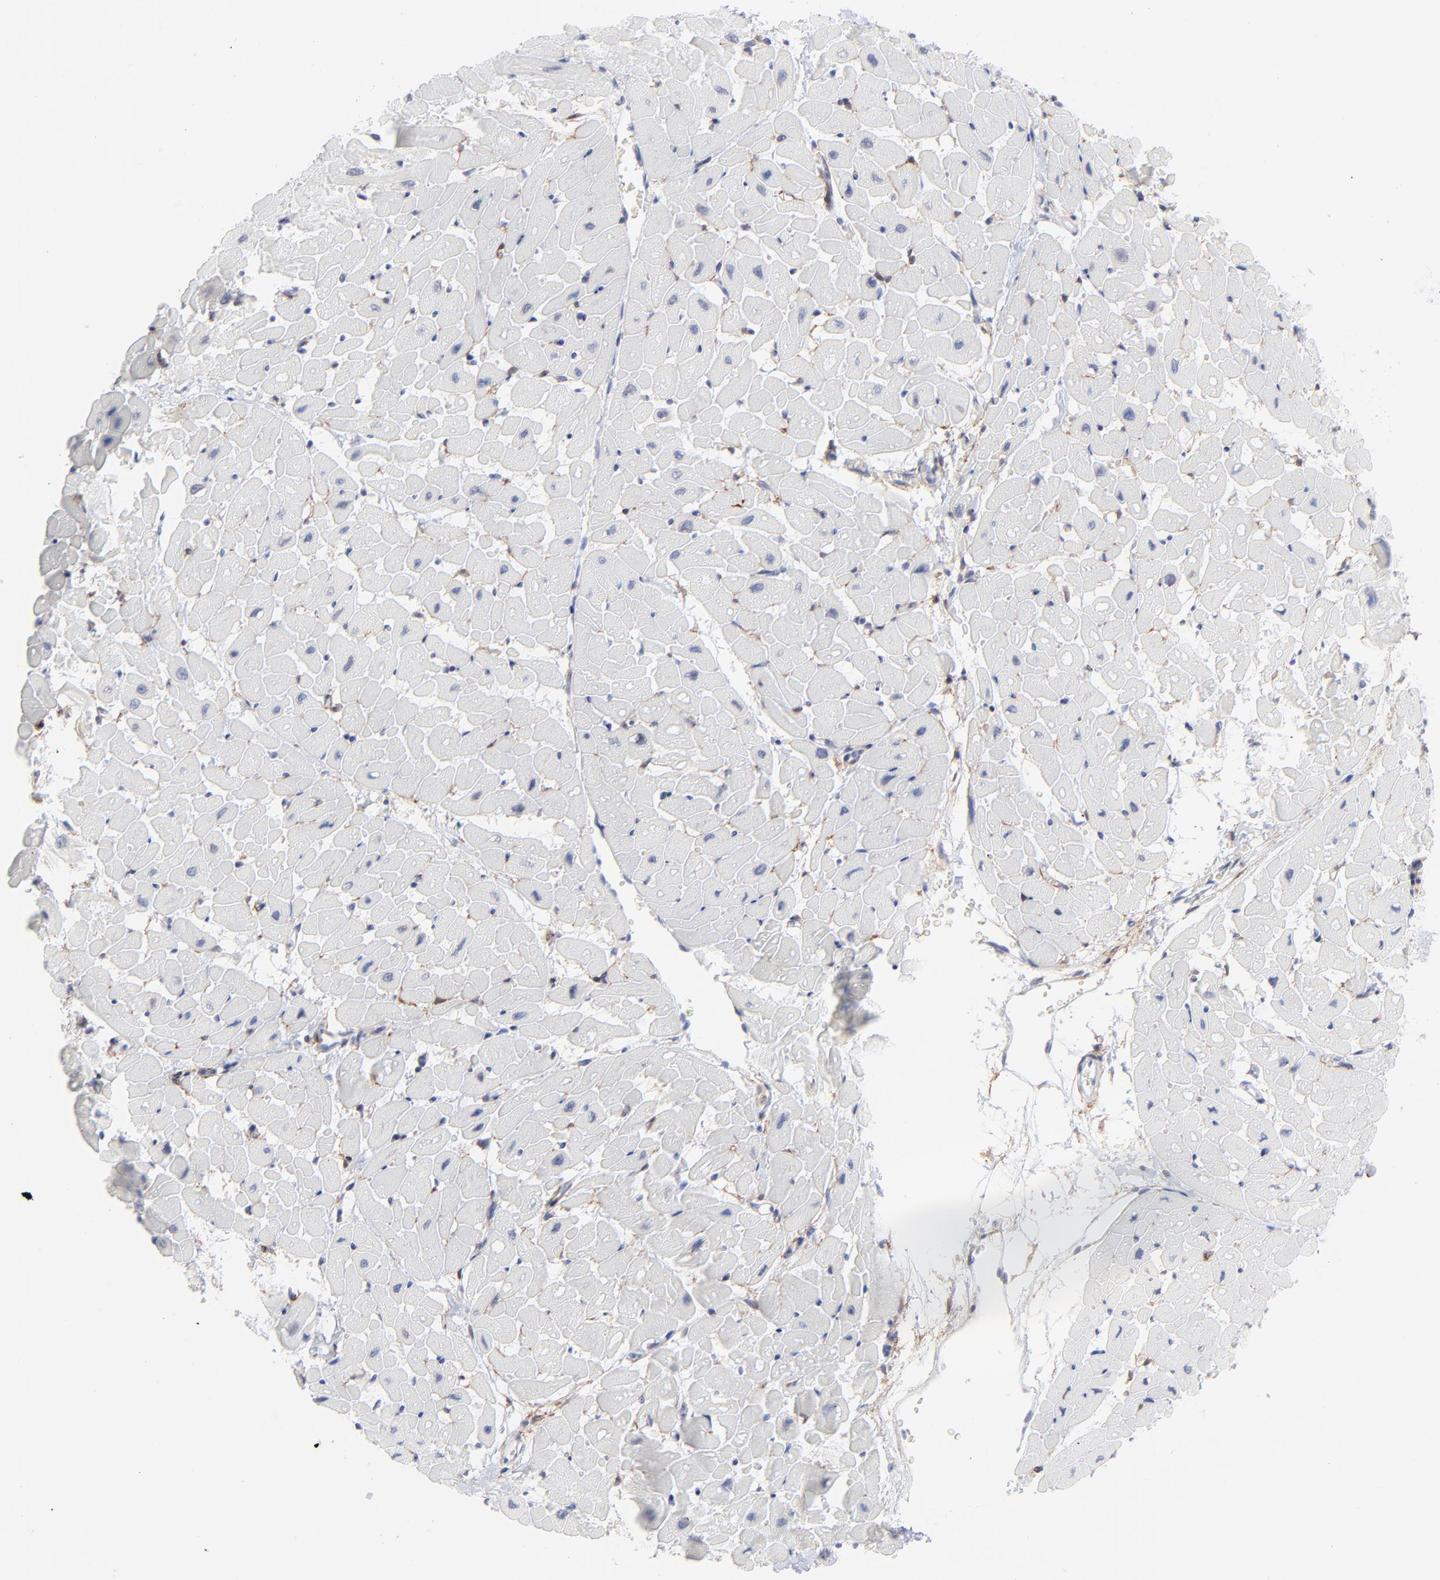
{"staining": {"intensity": "negative", "quantity": "none", "location": "none"}, "tissue": "heart muscle", "cell_type": "Cardiomyocytes", "image_type": "normal", "snomed": [{"axis": "morphology", "description": "Normal tissue, NOS"}, {"axis": "topography", "description": "Heart"}], "caption": "Image shows no protein expression in cardiomyocytes of normal heart muscle. Brightfield microscopy of IHC stained with DAB (3,3'-diaminobenzidine) (brown) and hematoxylin (blue), captured at high magnification.", "gene": "PDGFRB", "patient": {"sex": "male", "age": 45}}